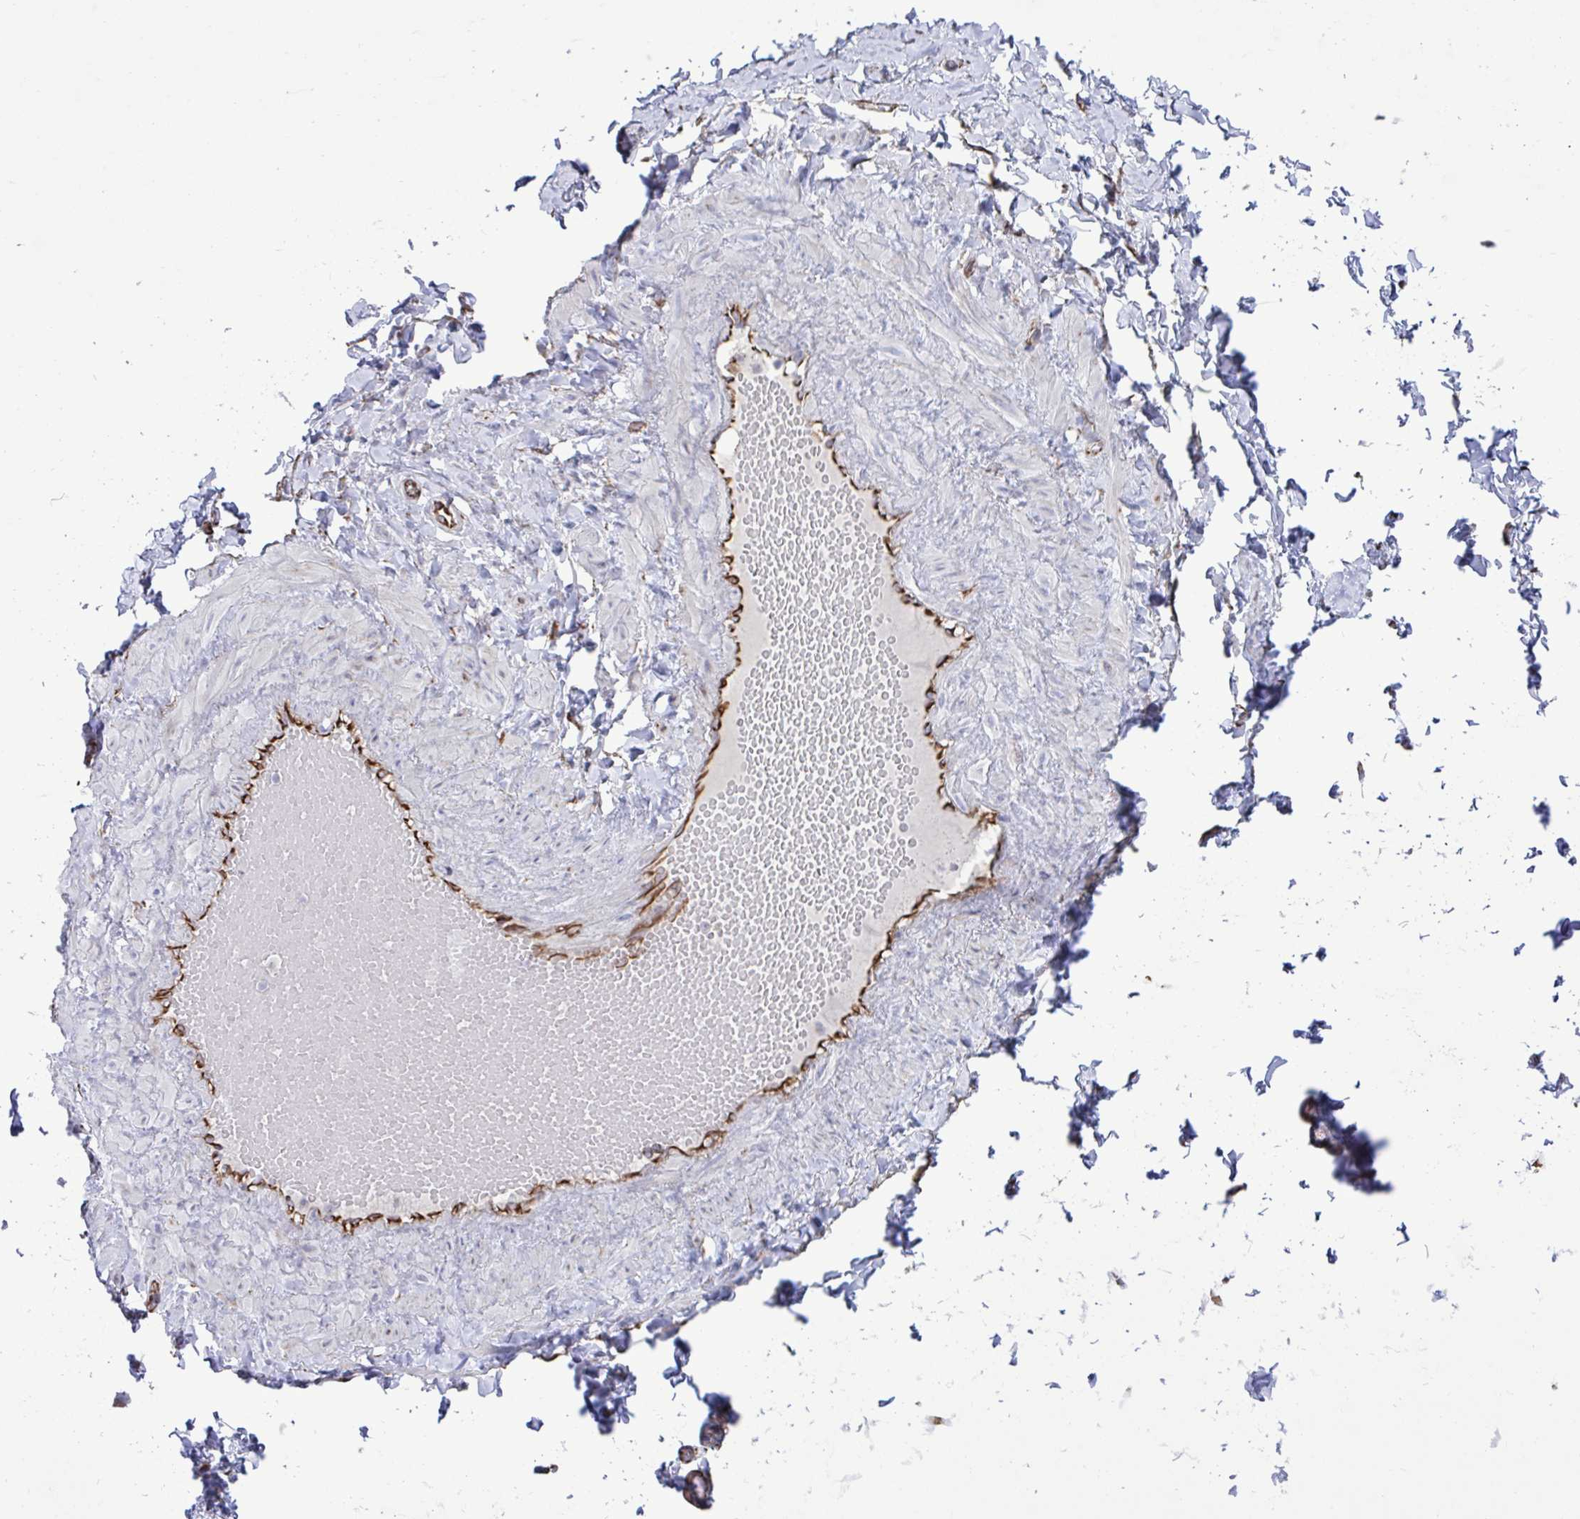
{"staining": {"intensity": "moderate", "quantity": "25%-75%", "location": "cytoplasmic/membranous"}, "tissue": "soft tissue", "cell_type": "Fibroblasts", "image_type": "normal", "snomed": [{"axis": "morphology", "description": "Normal tissue, NOS"}, {"axis": "topography", "description": "Soft tissue"}, {"axis": "topography", "description": "Adipose tissue"}, {"axis": "topography", "description": "Vascular tissue"}, {"axis": "topography", "description": "Peripheral nerve tissue"}], "caption": "The histopathology image shows immunohistochemical staining of unremarkable soft tissue. There is moderate cytoplasmic/membranous staining is seen in approximately 25%-75% of fibroblasts. Nuclei are stained in blue.", "gene": "TMEM86B", "patient": {"sex": "male", "age": 29}}